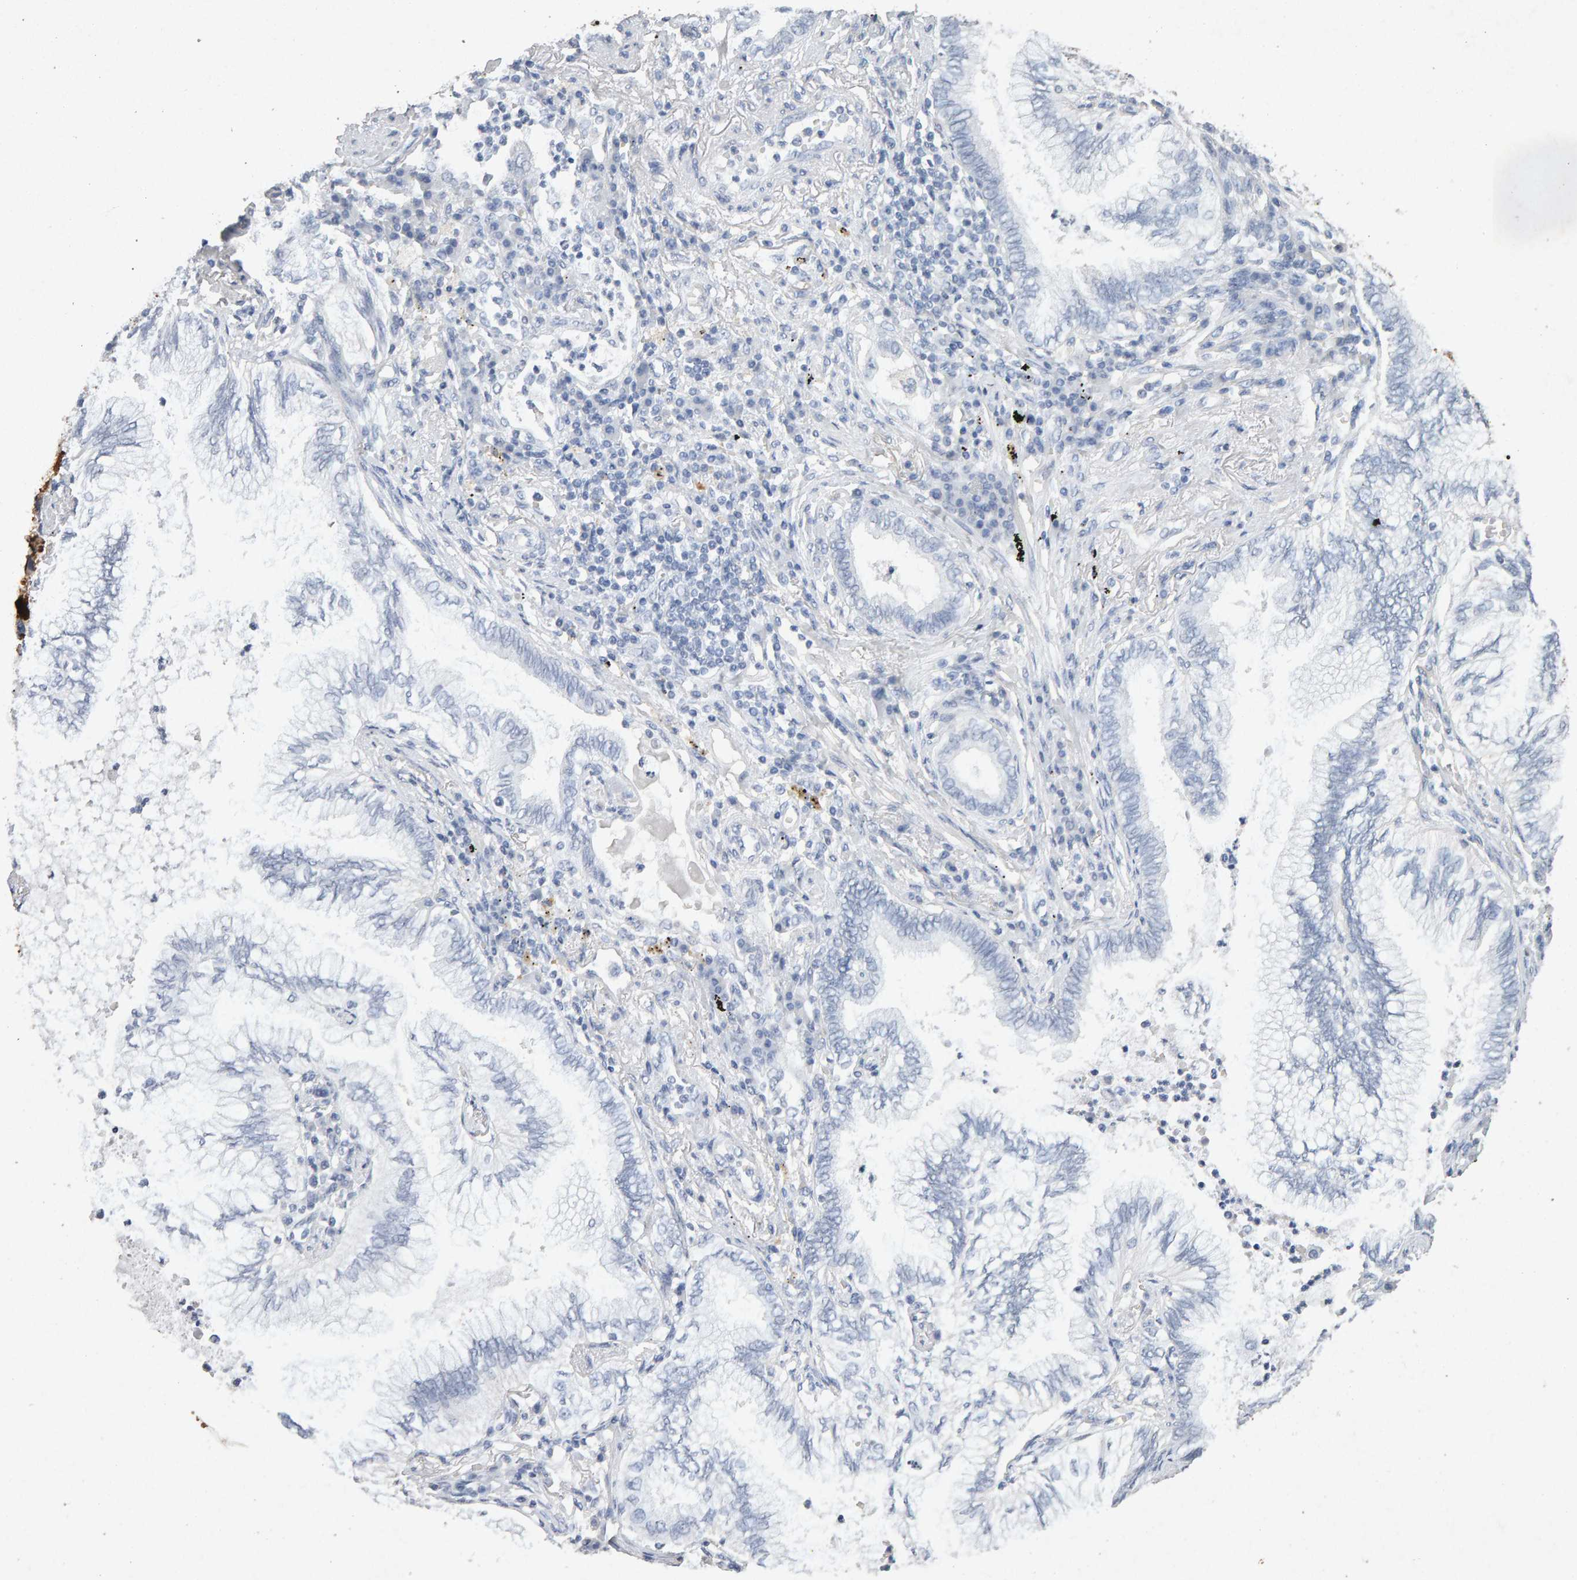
{"staining": {"intensity": "negative", "quantity": "none", "location": "none"}, "tissue": "lung cancer", "cell_type": "Tumor cells", "image_type": "cancer", "snomed": [{"axis": "morphology", "description": "Normal tissue, NOS"}, {"axis": "morphology", "description": "Adenocarcinoma, NOS"}, {"axis": "topography", "description": "Bronchus"}, {"axis": "topography", "description": "Lung"}], "caption": "Immunohistochemistry (IHC) image of human lung adenocarcinoma stained for a protein (brown), which displays no staining in tumor cells. (Stains: DAB IHC with hematoxylin counter stain, Microscopy: brightfield microscopy at high magnification).", "gene": "PTPRM", "patient": {"sex": "female", "age": 70}}